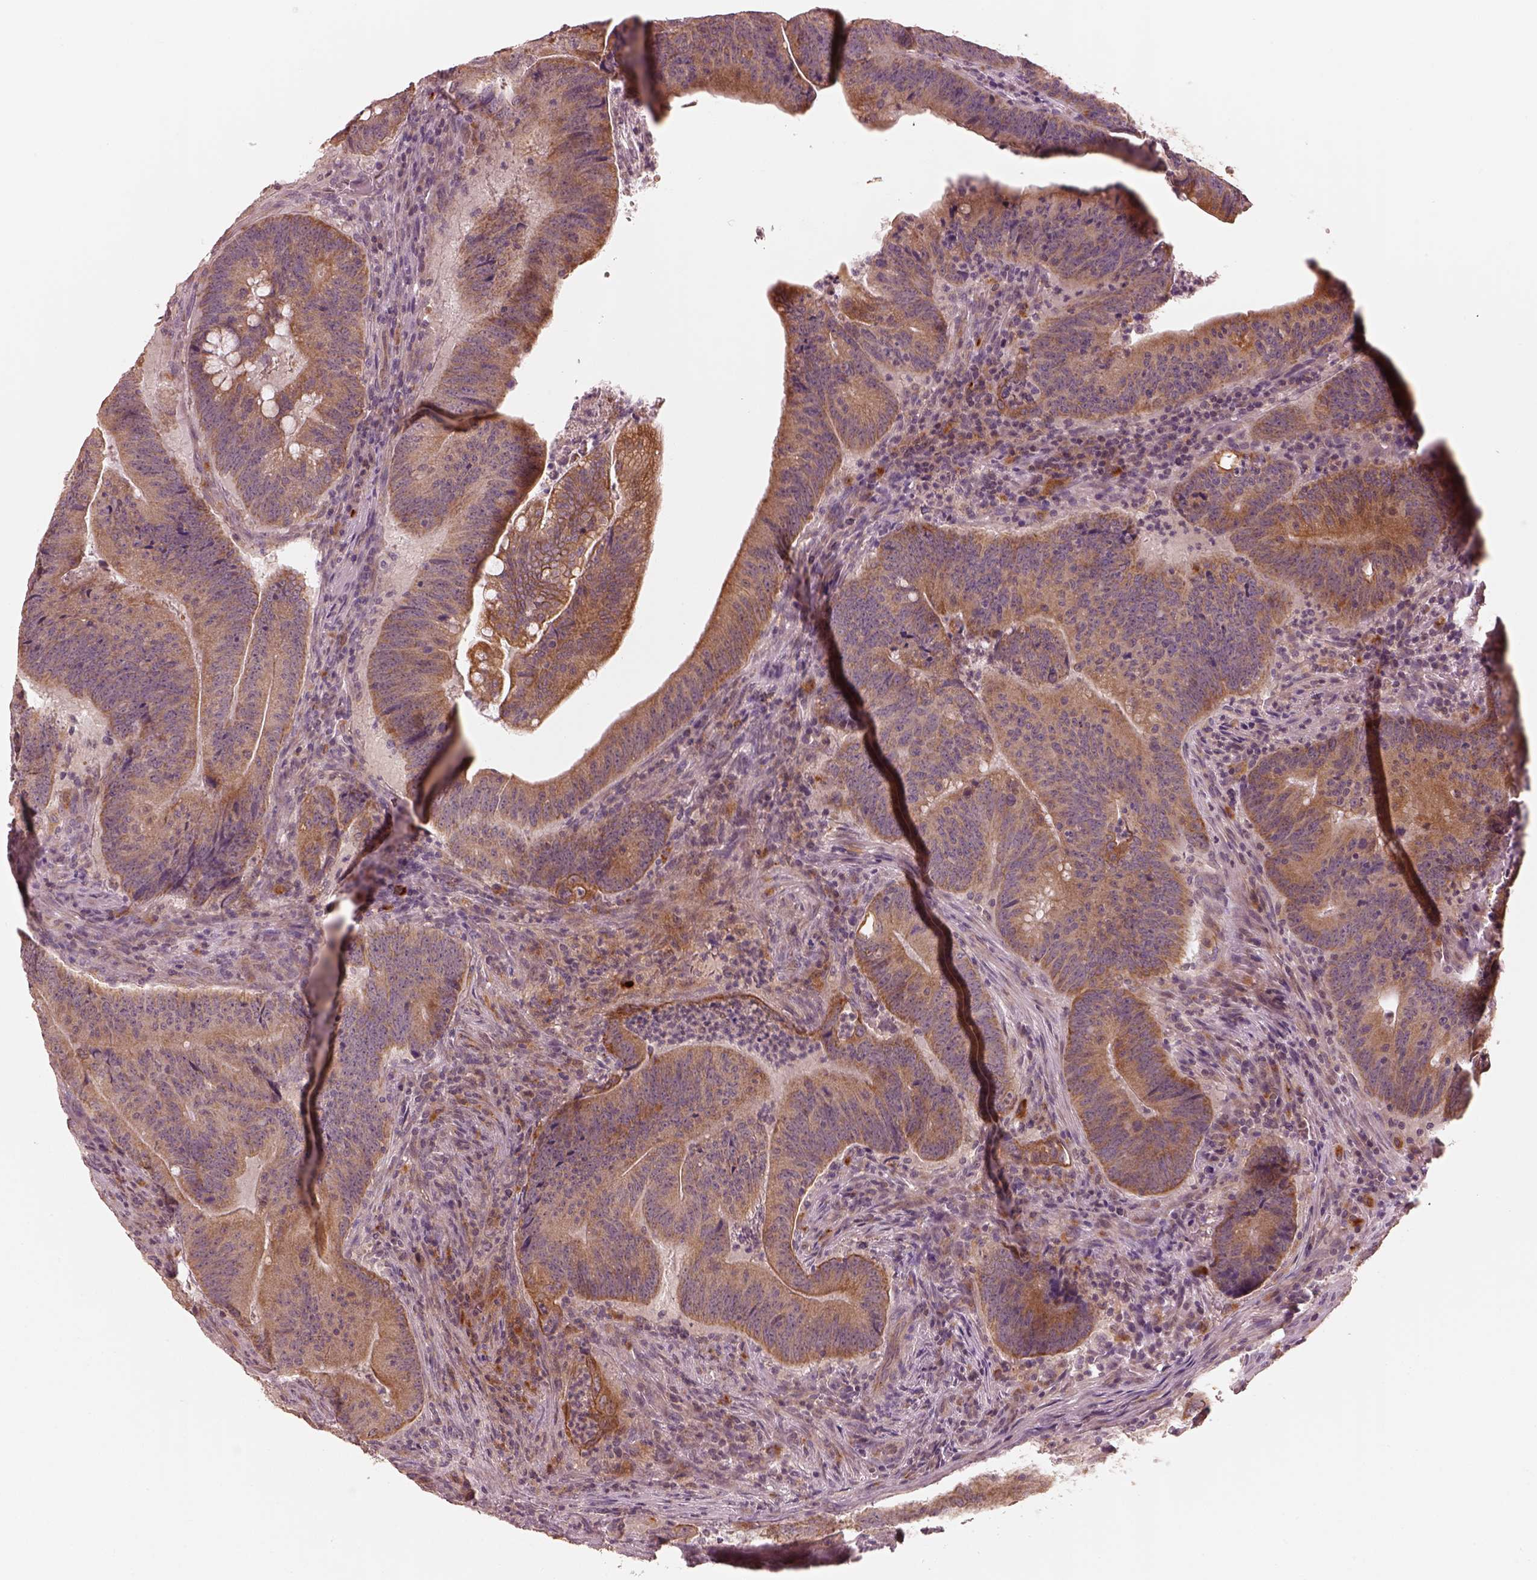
{"staining": {"intensity": "moderate", "quantity": ">75%", "location": "cytoplasmic/membranous"}, "tissue": "colorectal cancer", "cell_type": "Tumor cells", "image_type": "cancer", "snomed": [{"axis": "morphology", "description": "Adenocarcinoma, NOS"}, {"axis": "topography", "description": "Colon"}], "caption": "A micrograph of colorectal cancer (adenocarcinoma) stained for a protein shows moderate cytoplasmic/membranous brown staining in tumor cells.", "gene": "SLC25A46", "patient": {"sex": "female", "age": 87}}